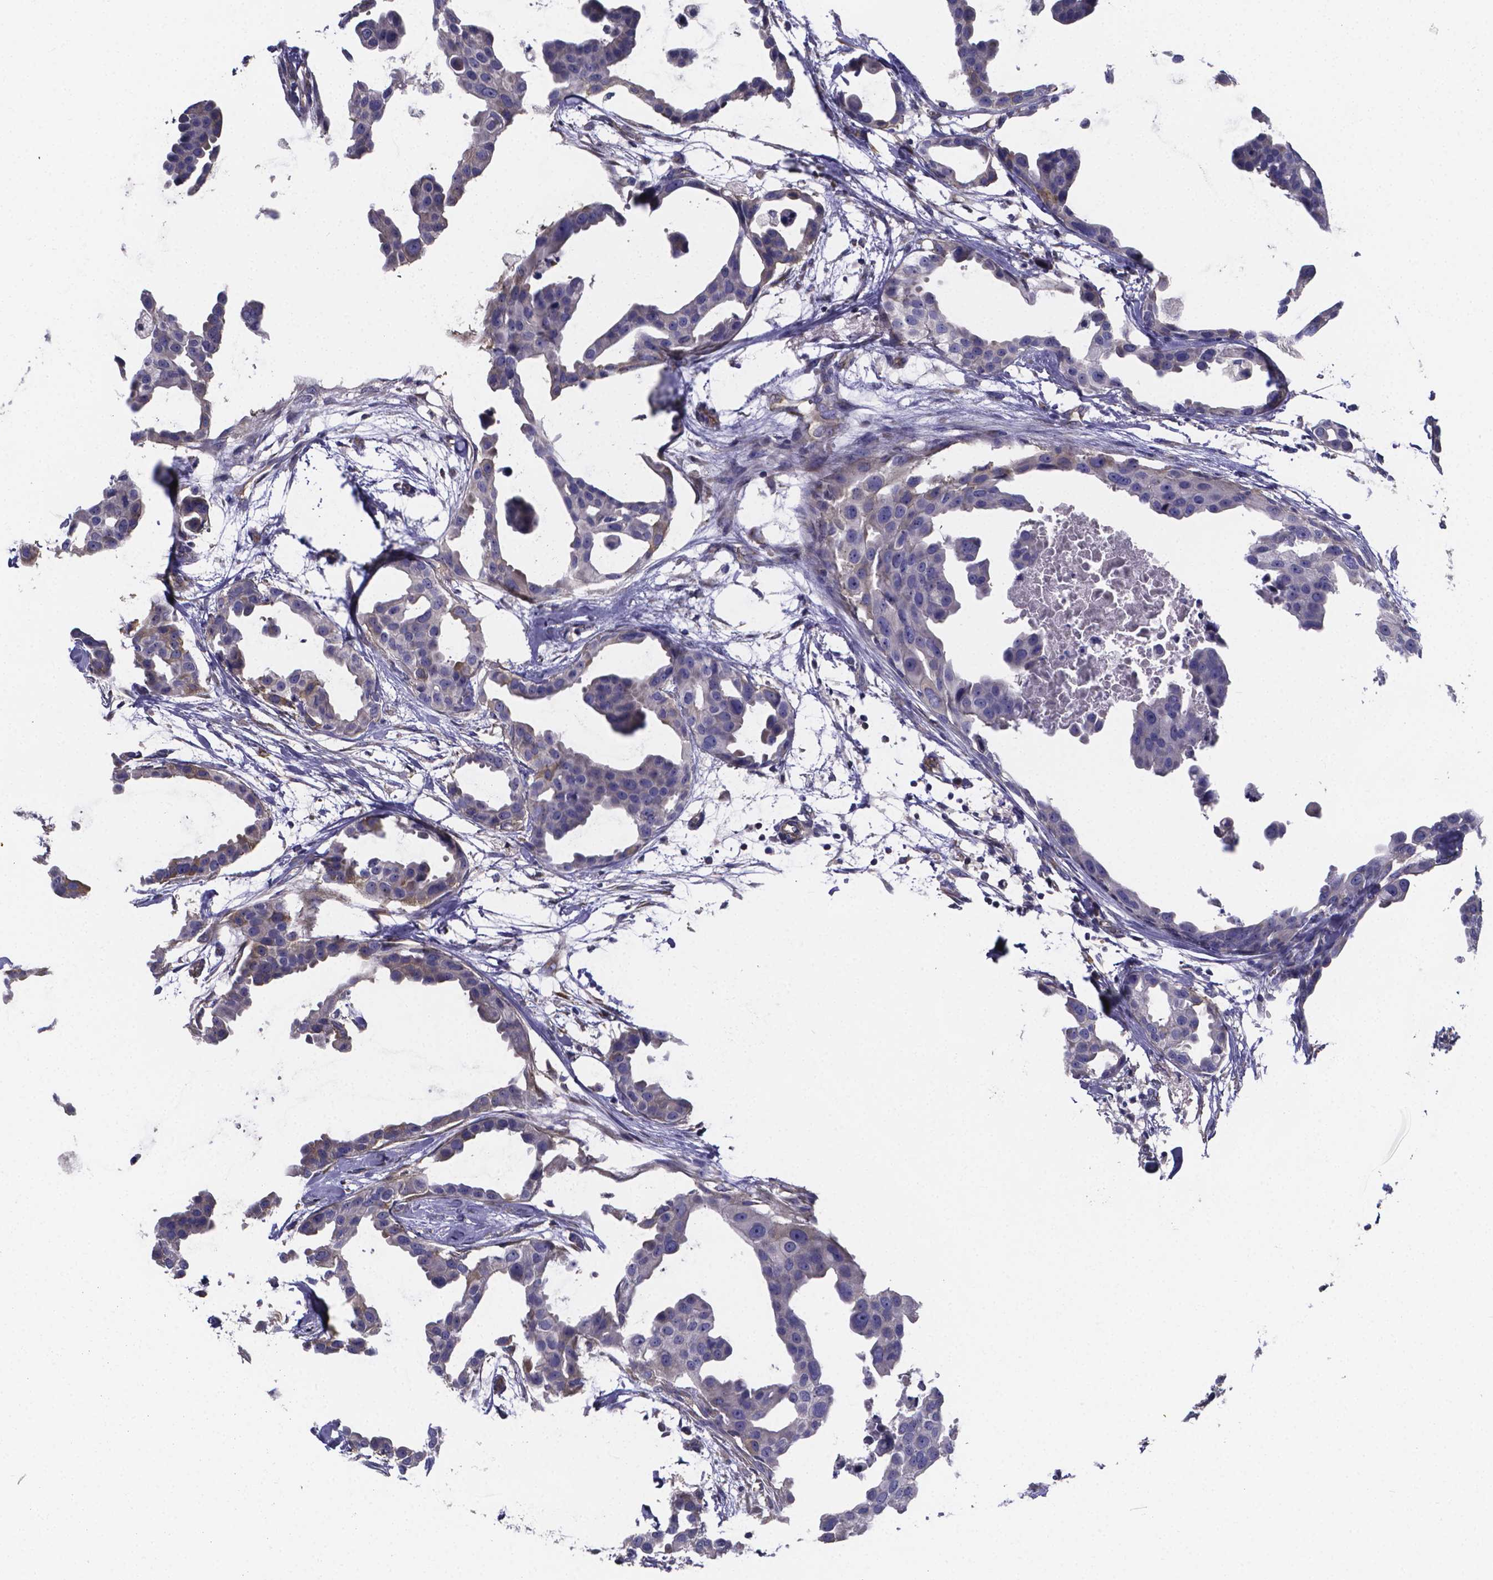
{"staining": {"intensity": "weak", "quantity": "<25%", "location": "cytoplasmic/membranous"}, "tissue": "breast cancer", "cell_type": "Tumor cells", "image_type": "cancer", "snomed": [{"axis": "morphology", "description": "Duct carcinoma"}, {"axis": "topography", "description": "Breast"}], "caption": "Micrograph shows no significant protein staining in tumor cells of invasive ductal carcinoma (breast). (Stains: DAB immunohistochemistry (IHC) with hematoxylin counter stain, Microscopy: brightfield microscopy at high magnification).", "gene": "SFRP4", "patient": {"sex": "female", "age": 38}}